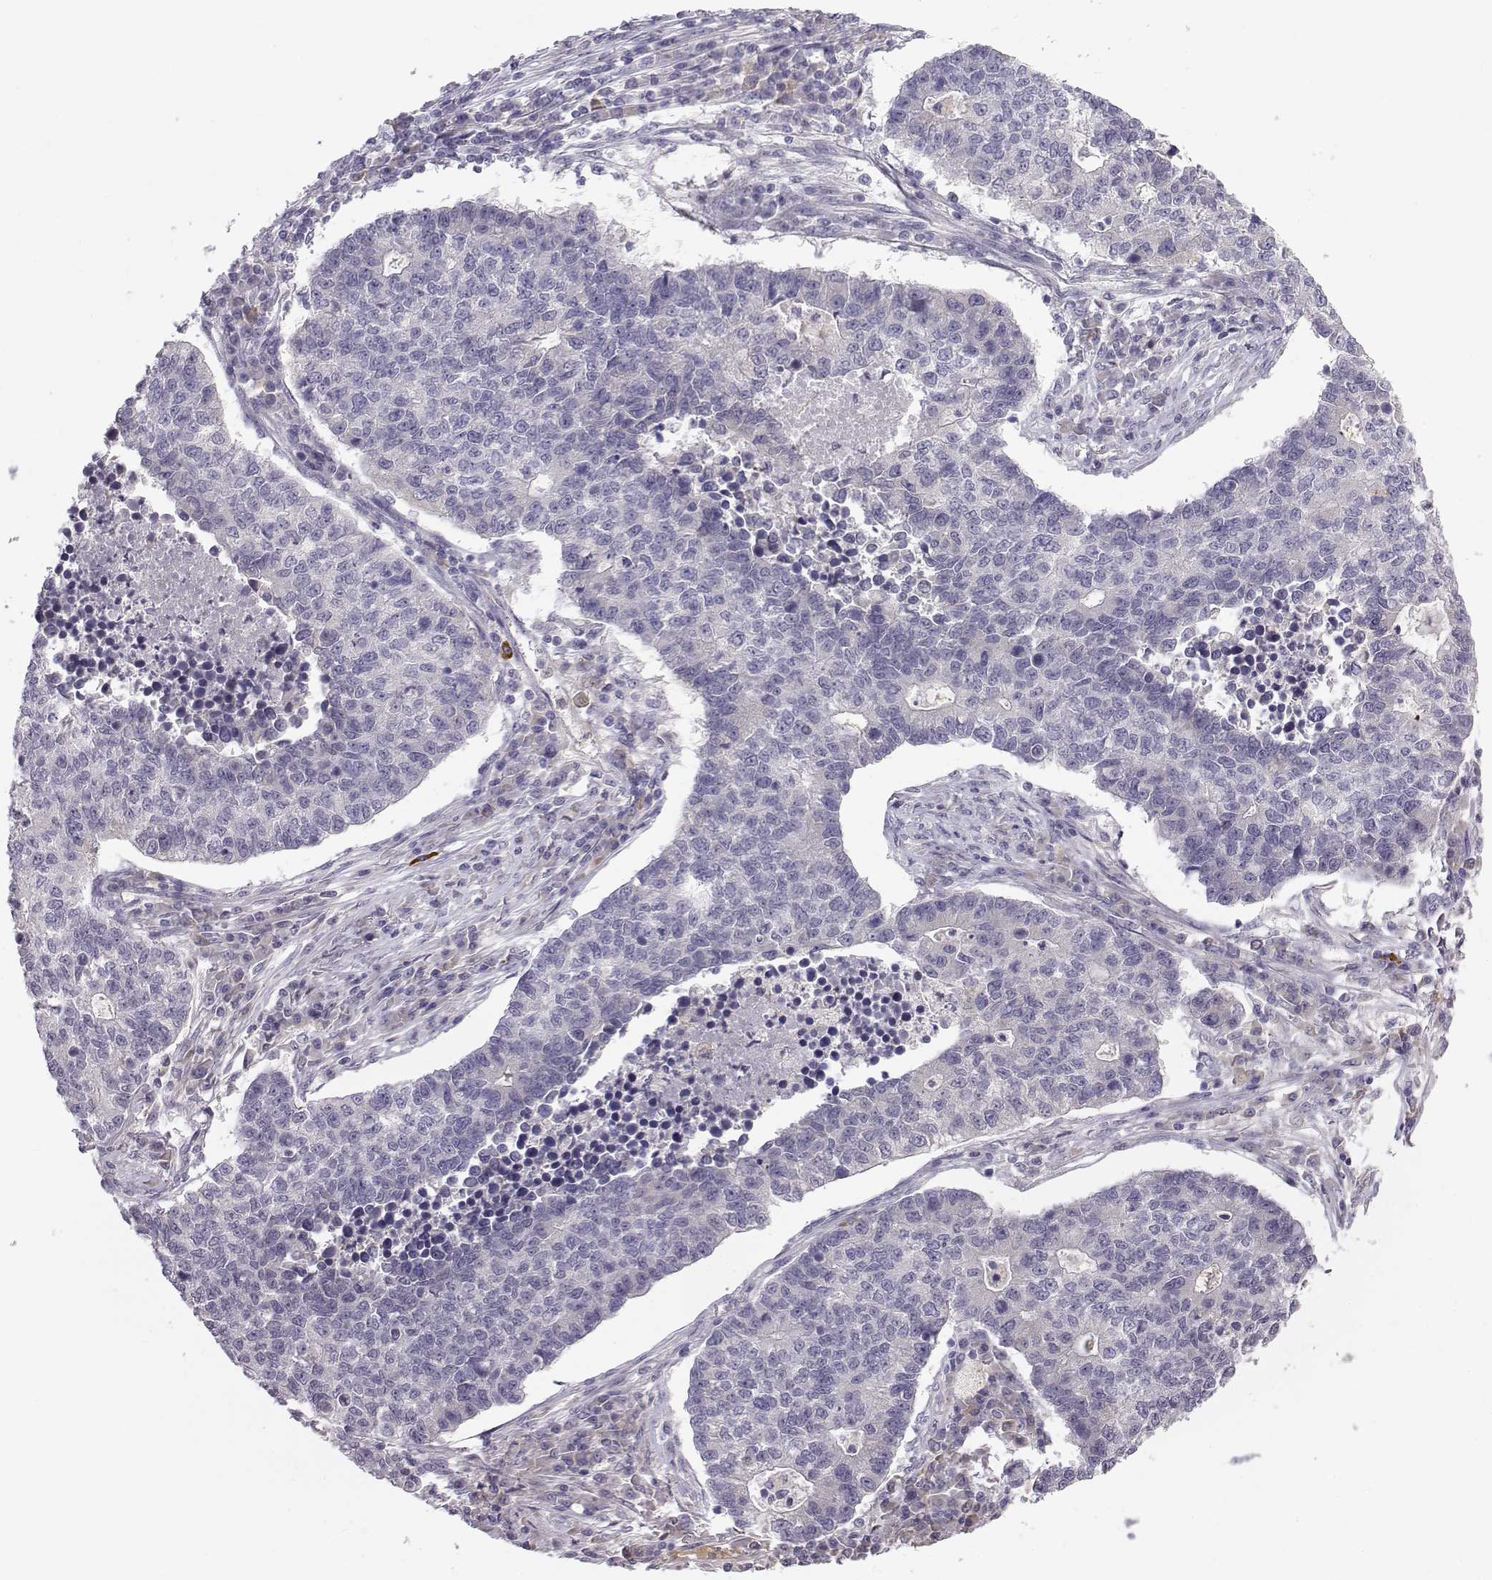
{"staining": {"intensity": "negative", "quantity": "none", "location": "none"}, "tissue": "lung cancer", "cell_type": "Tumor cells", "image_type": "cancer", "snomed": [{"axis": "morphology", "description": "Adenocarcinoma, NOS"}, {"axis": "topography", "description": "Lung"}], "caption": "DAB (3,3'-diaminobenzidine) immunohistochemical staining of adenocarcinoma (lung) exhibits no significant positivity in tumor cells.", "gene": "ACSL6", "patient": {"sex": "male", "age": 57}}